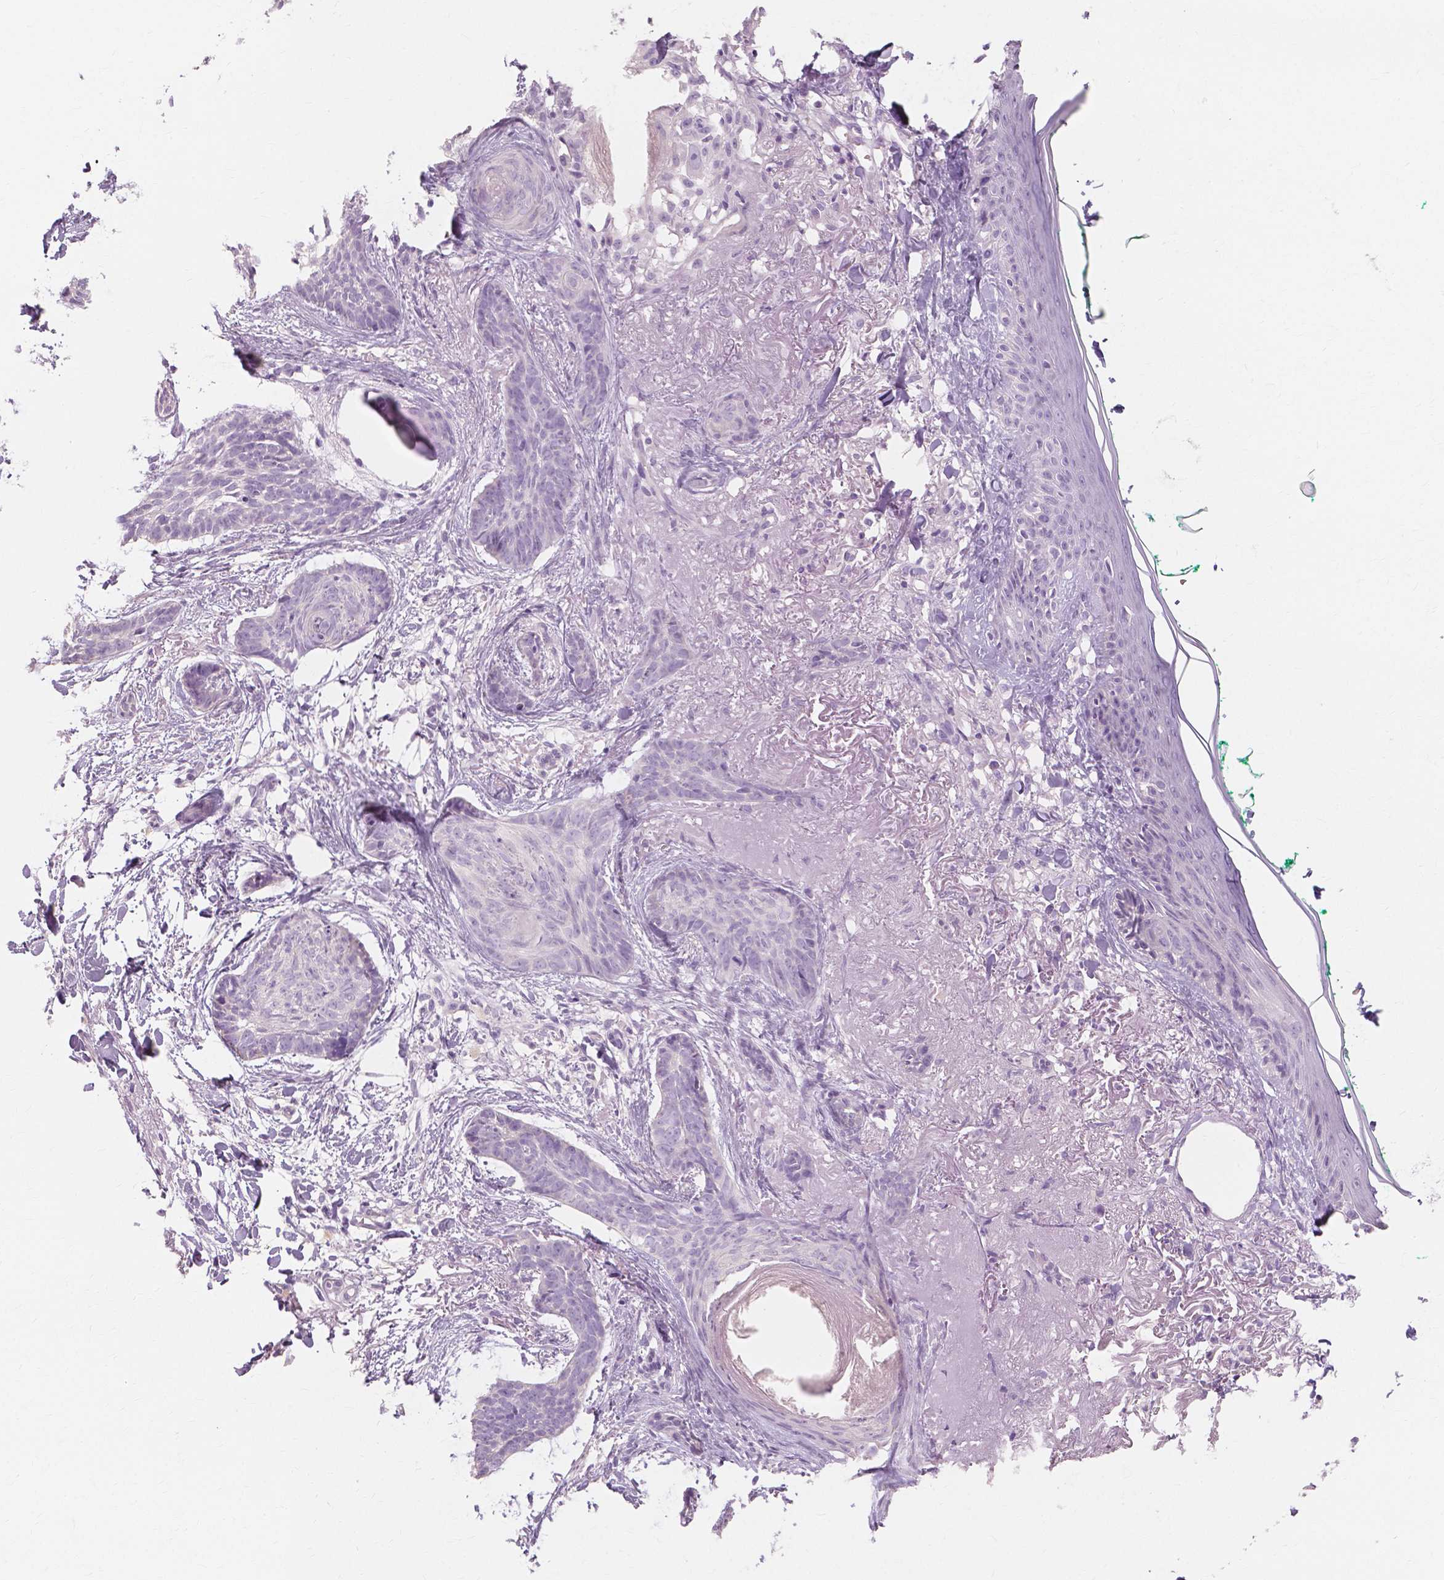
{"staining": {"intensity": "negative", "quantity": "none", "location": "none"}, "tissue": "skin cancer", "cell_type": "Tumor cells", "image_type": "cancer", "snomed": [{"axis": "morphology", "description": "Basal cell carcinoma"}, {"axis": "topography", "description": "Skin"}], "caption": "A histopathology image of human skin basal cell carcinoma is negative for staining in tumor cells. Nuclei are stained in blue.", "gene": "MUC12", "patient": {"sex": "female", "age": 78}}